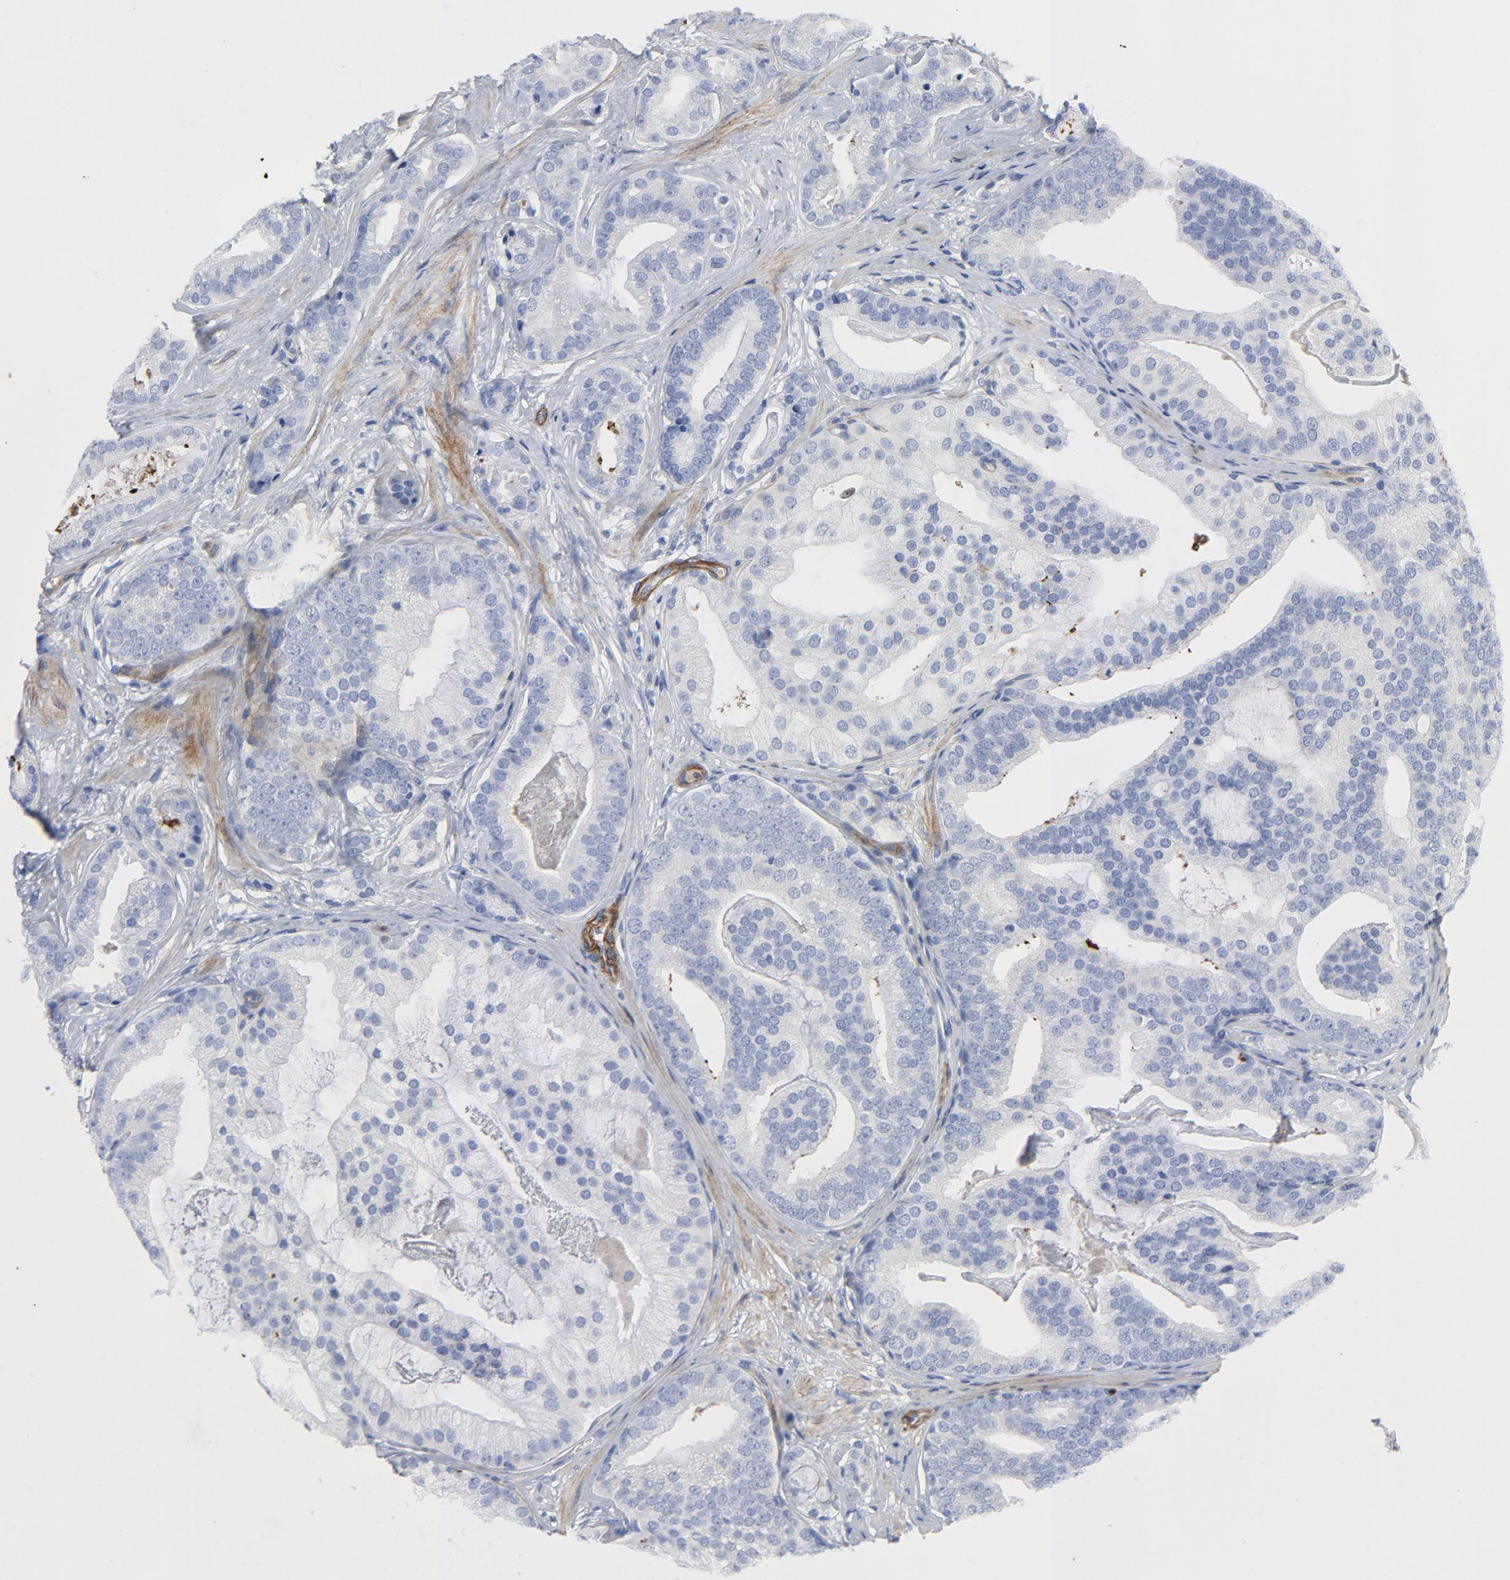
{"staining": {"intensity": "negative", "quantity": "none", "location": "none"}, "tissue": "prostate cancer", "cell_type": "Tumor cells", "image_type": "cancer", "snomed": [{"axis": "morphology", "description": "Adenocarcinoma, Low grade"}, {"axis": "topography", "description": "Prostate"}], "caption": "Immunohistochemistry histopathology image of neoplastic tissue: human prostate cancer (adenocarcinoma (low-grade)) stained with DAB (3,3'-diaminobenzidine) reveals no significant protein positivity in tumor cells.", "gene": "LAMC1", "patient": {"sex": "male", "age": 58}}